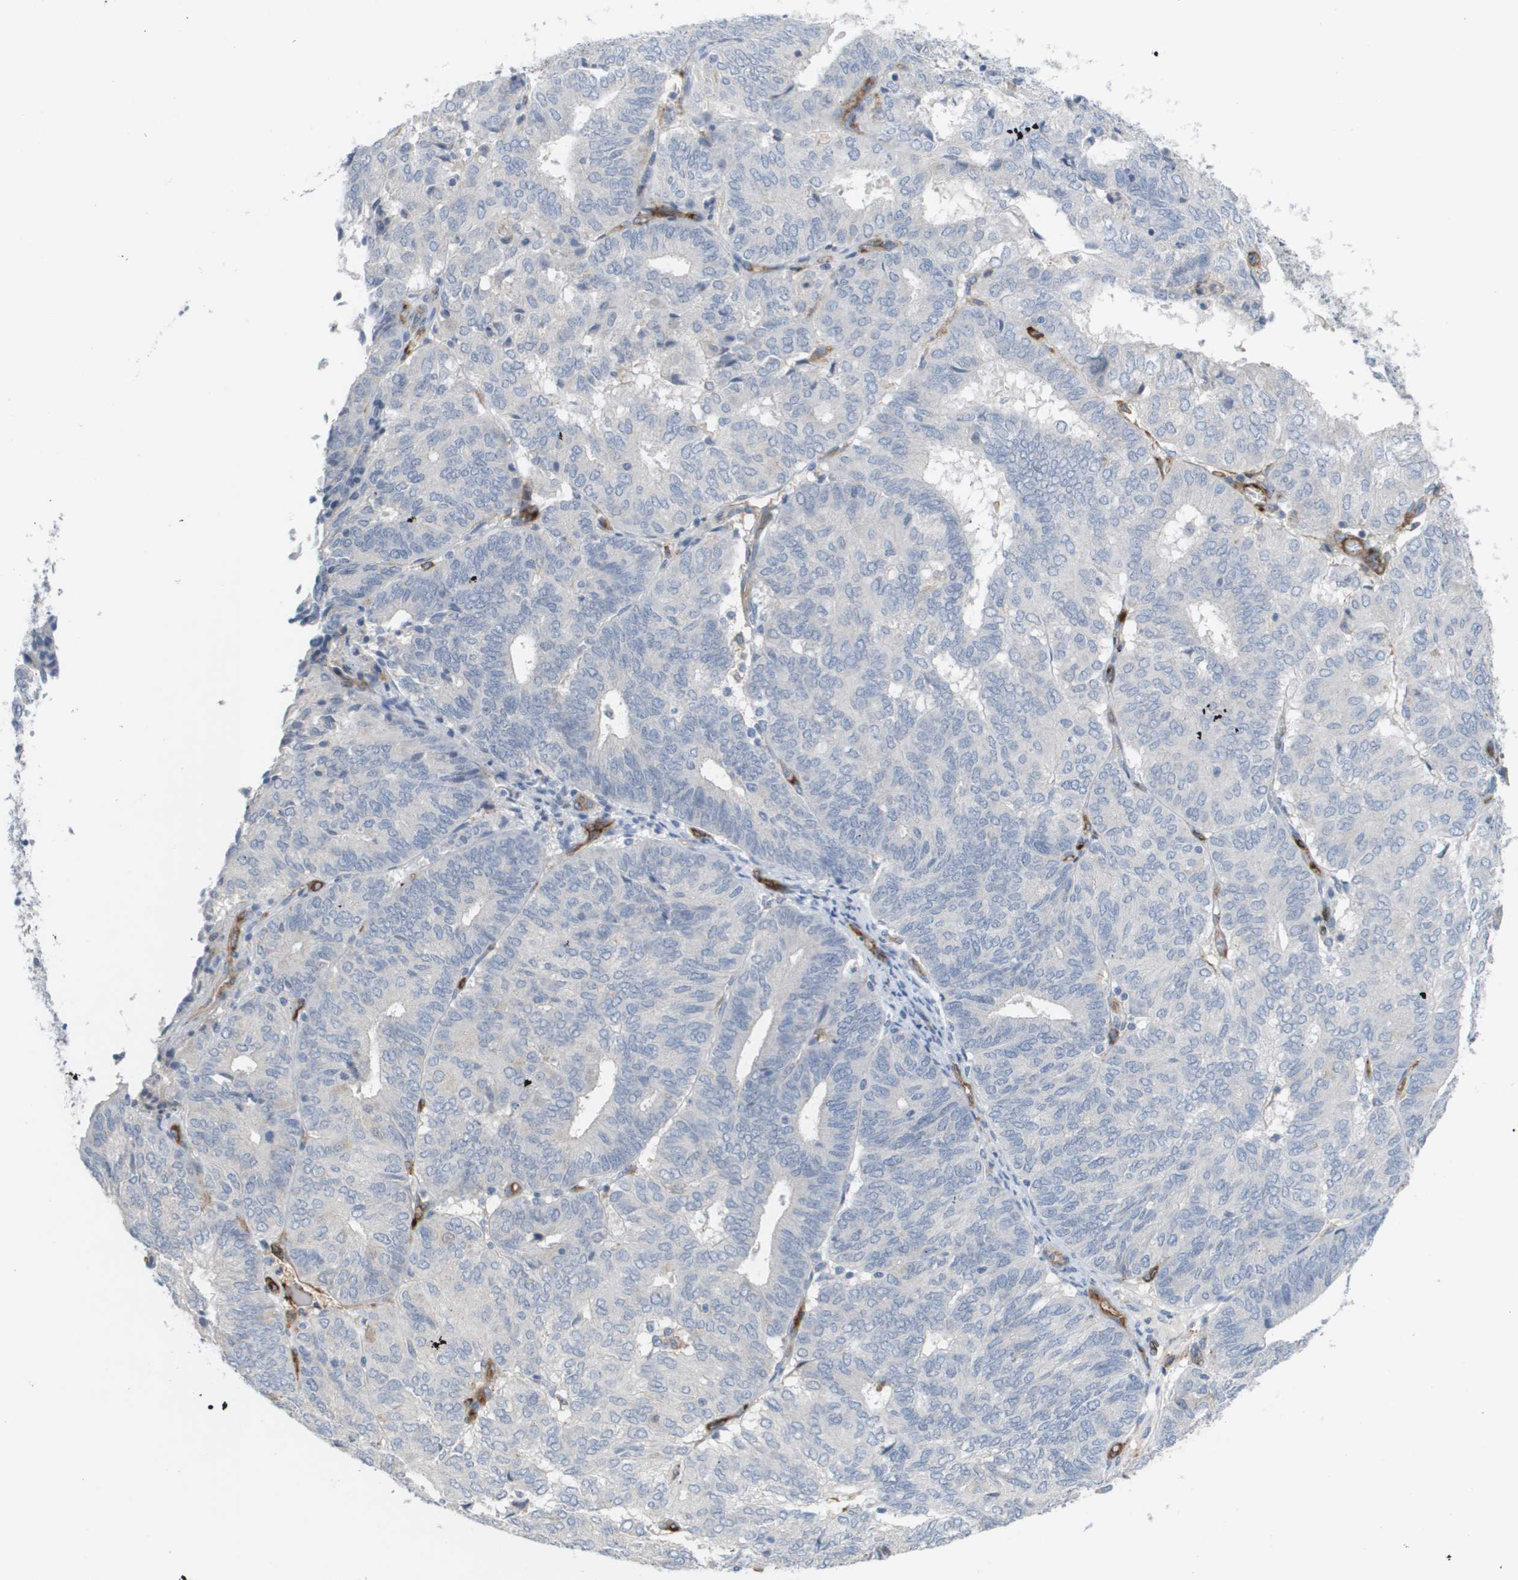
{"staining": {"intensity": "negative", "quantity": "none", "location": "none"}, "tissue": "endometrial cancer", "cell_type": "Tumor cells", "image_type": "cancer", "snomed": [{"axis": "morphology", "description": "Adenocarcinoma, NOS"}, {"axis": "topography", "description": "Uterus"}], "caption": "An image of human adenocarcinoma (endometrial) is negative for staining in tumor cells. (Brightfield microscopy of DAB immunohistochemistry at high magnification).", "gene": "ANGPT2", "patient": {"sex": "female", "age": 60}}